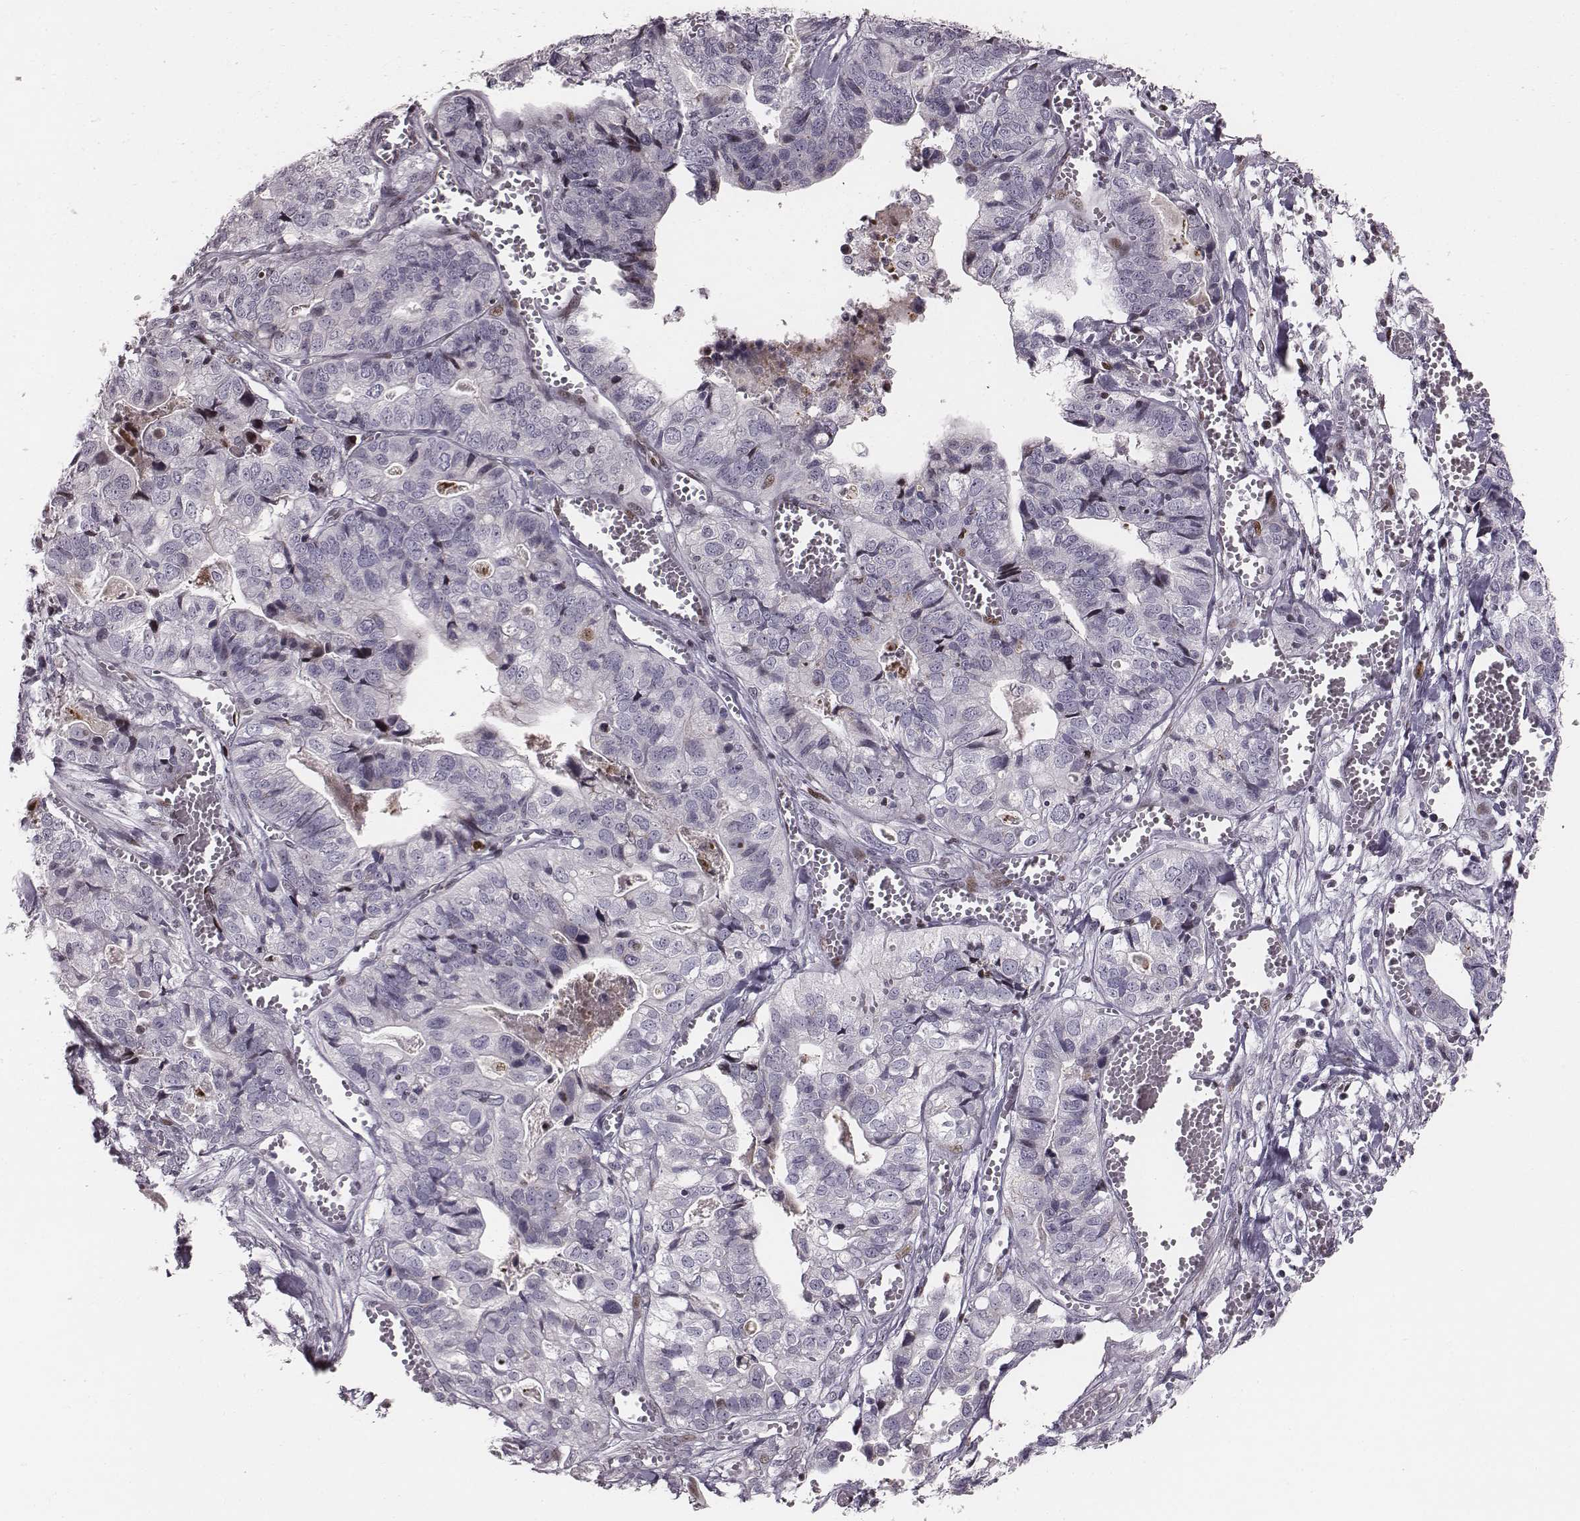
{"staining": {"intensity": "negative", "quantity": "none", "location": "none"}, "tissue": "stomach cancer", "cell_type": "Tumor cells", "image_type": "cancer", "snomed": [{"axis": "morphology", "description": "Adenocarcinoma, NOS"}, {"axis": "topography", "description": "Stomach, upper"}], "caption": "This is an IHC micrograph of human stomach adenocarcinoma. There is no expression in tumor cells.", "gene": "NDC1", "patient": {"sex": "female", "age": 67}}